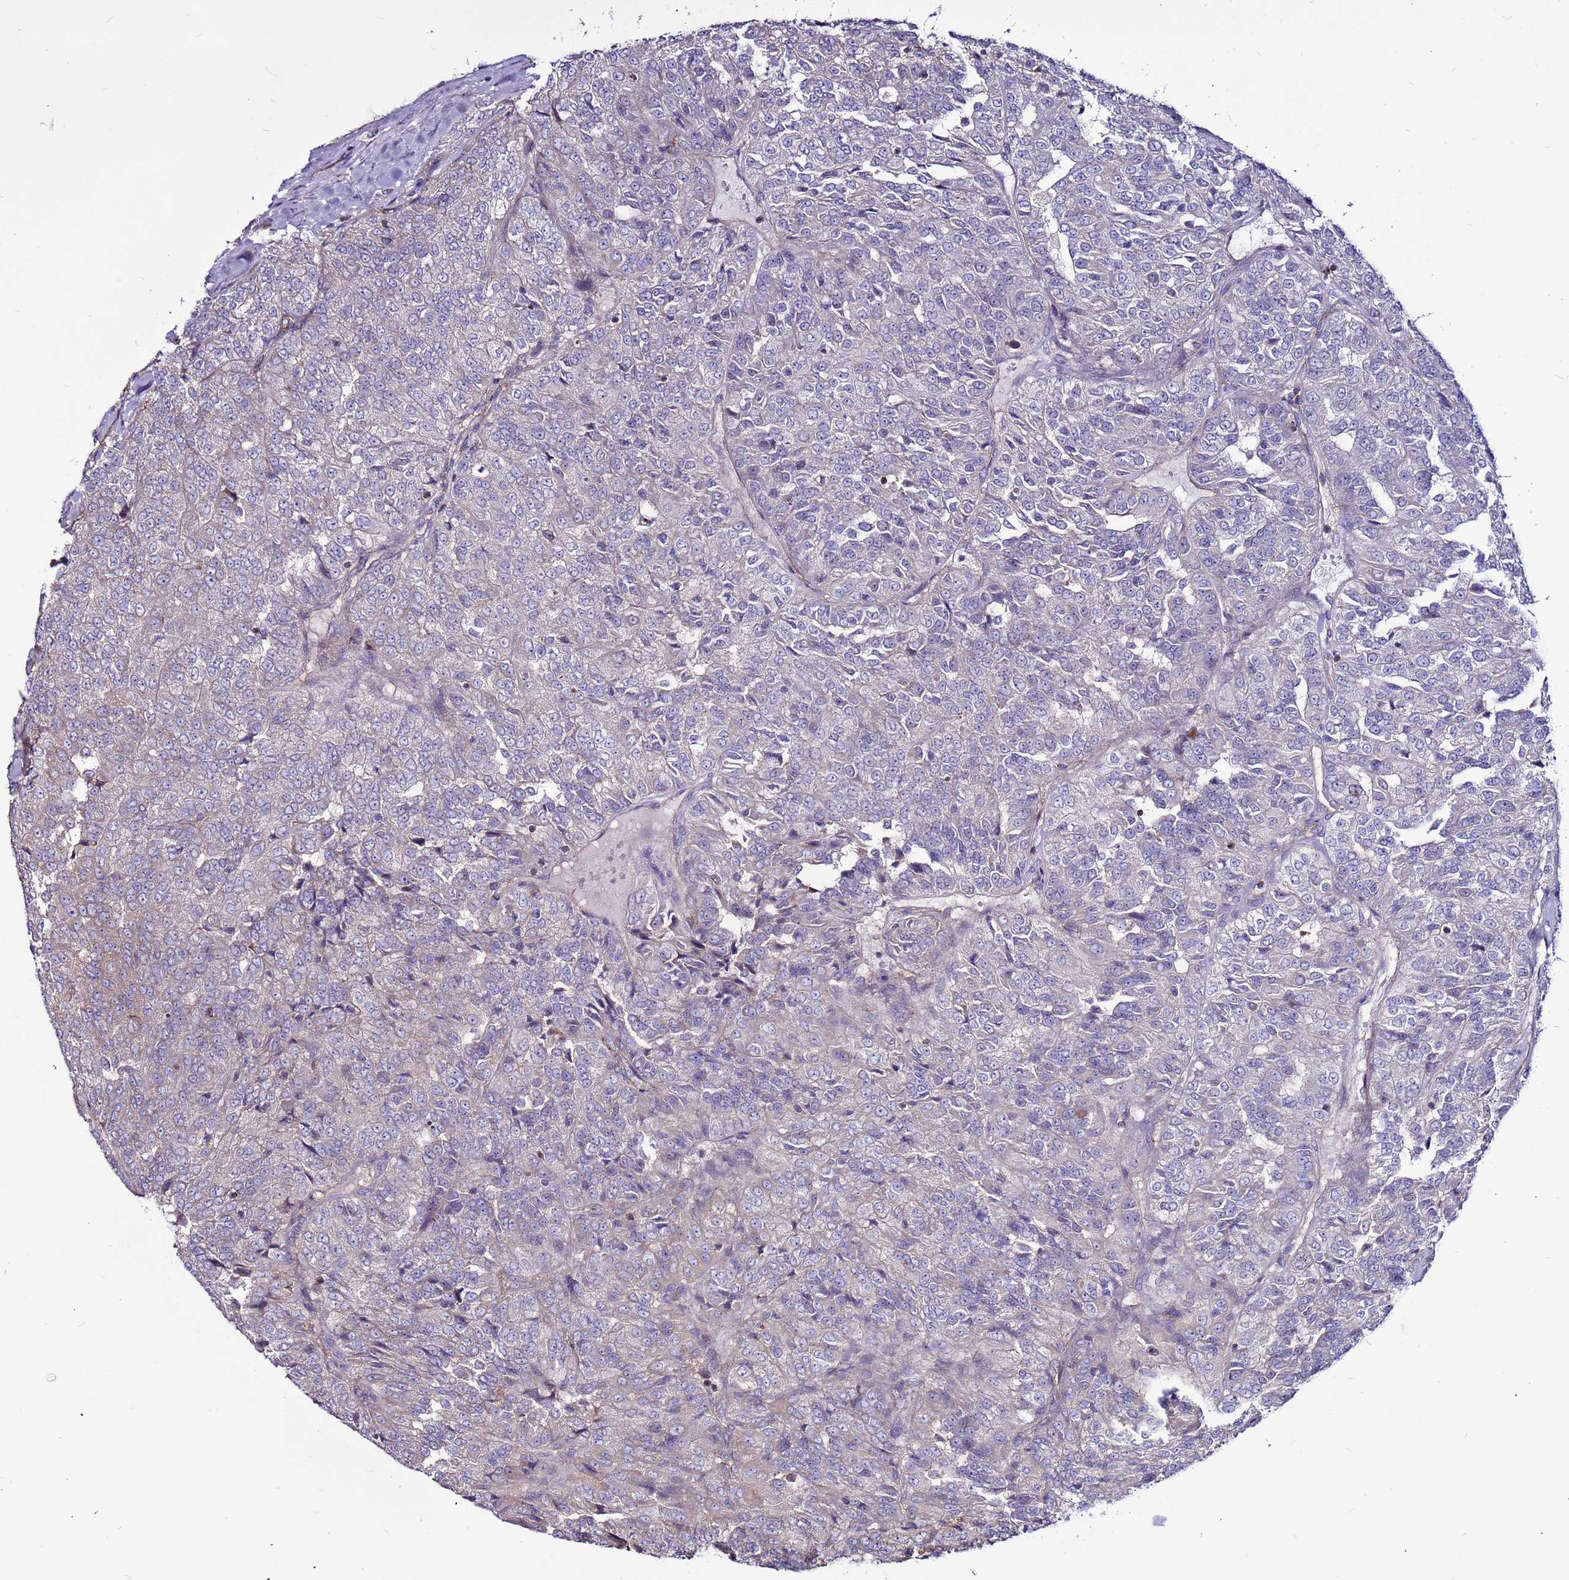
{"staining": {"intensity": "negative", "quantity": "none", "location": "none"}, "tissue": "renal cancer", "cell_type": "Tumor cells", "image_type": "cancer", "snomed": [{"axis": "morphology", "description": "Adenocarcinoma, NOS"}, {"axis": "topography", "description": "Kidney"}], "caption": "This is an immunohistochemistry (IHC) image of renal cancer. There is no expression in tumor cells.", "gene": "NRN1L", "patient": {"sex": "female", "age": 63}}